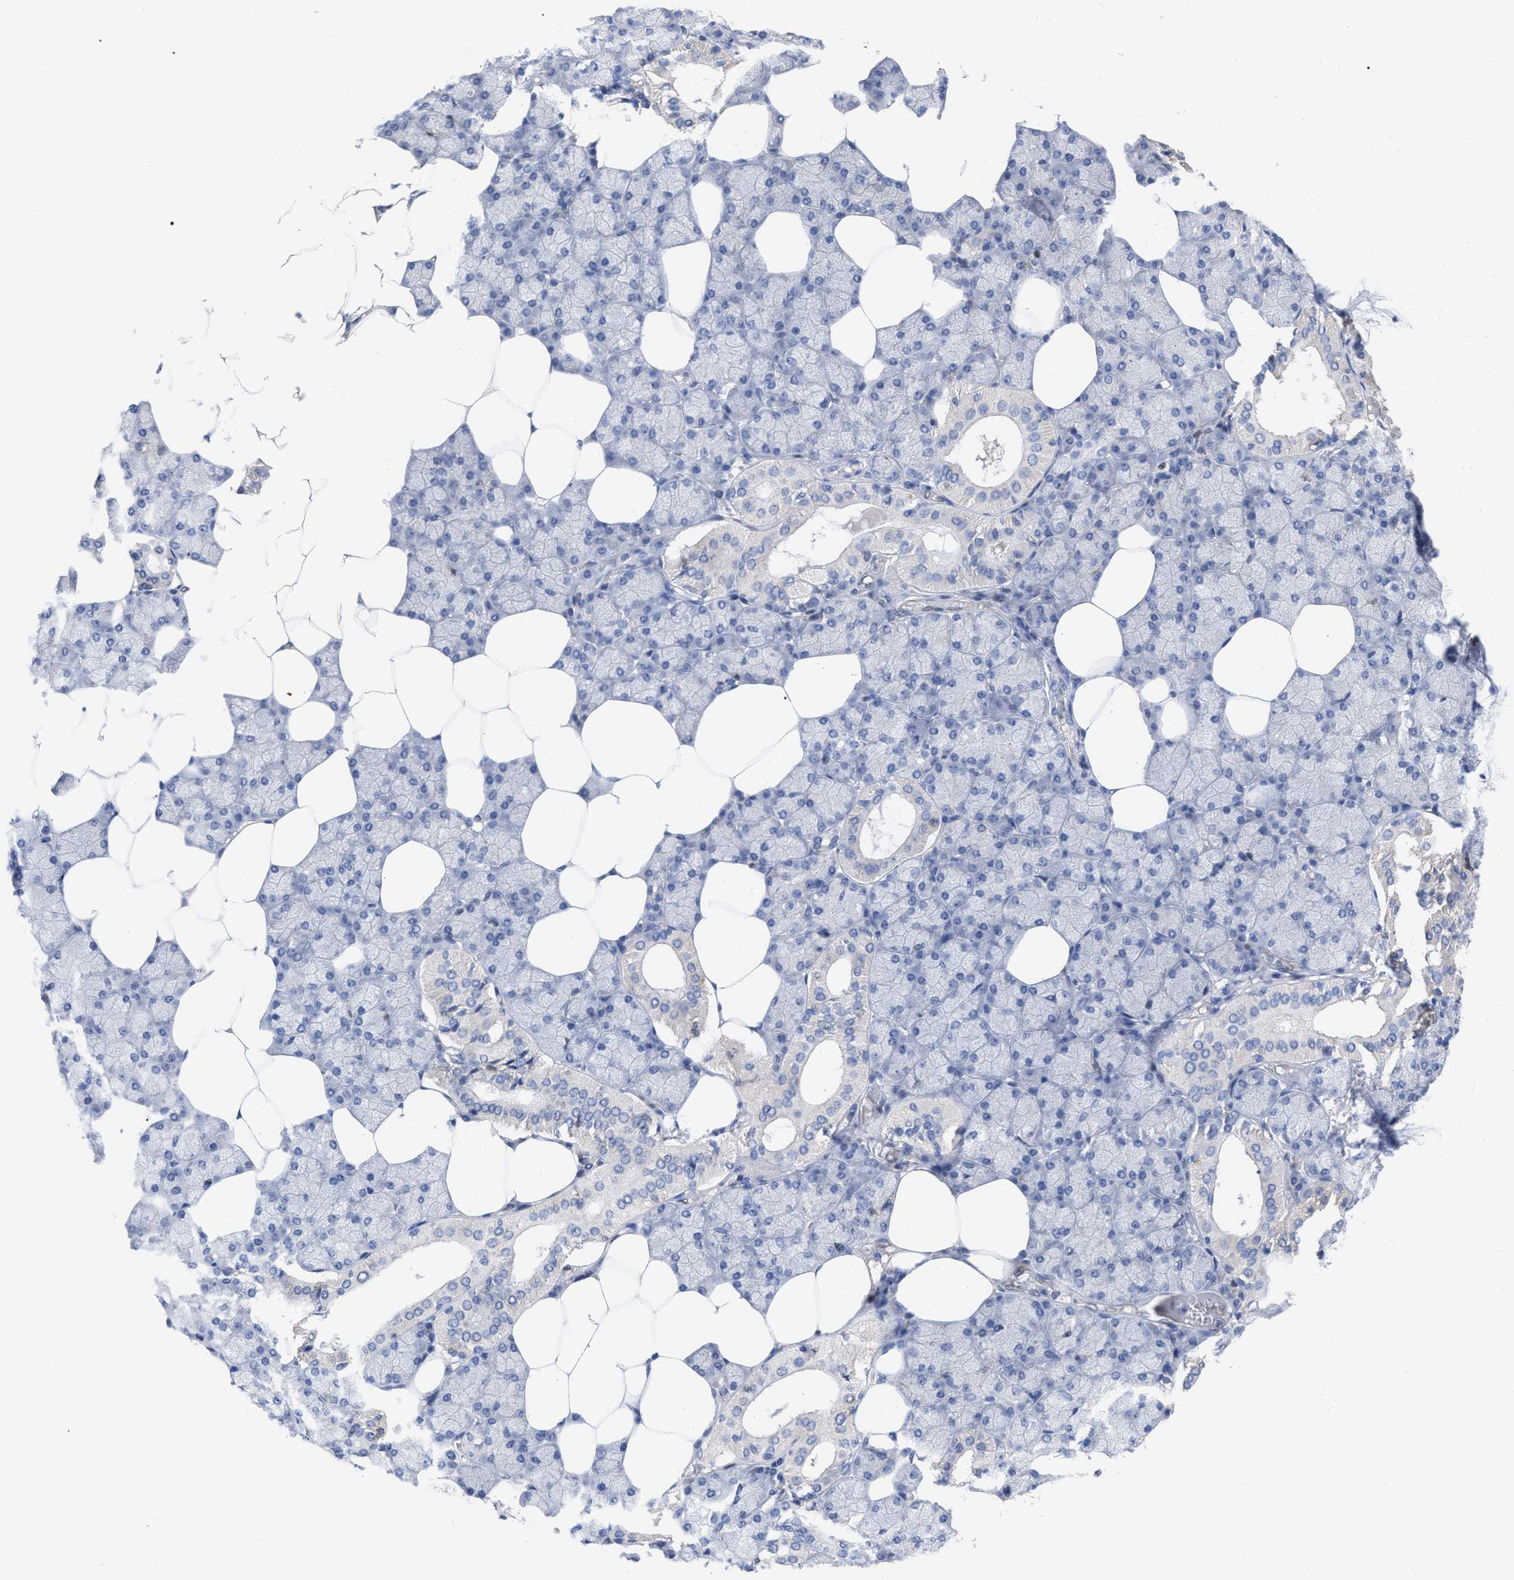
{"staining": {"intensity": "negative", "quantity": "none", "location": "none"}, "tissue": "salivary gland", "cell_type": "Glandular cells", "image_type": "normal", "snomed": [{"axis": "morphology", "description": "Normal tissue, NOS"}, {"axis": "topography", "description": "Salivary gland"}], "caption": "The image shows no staining of glandular cells in unremarkable salivary gland. The staining is performed using DAB brown chromogen with nuclei counter-stained in using hematoxylin.", "gene": "GIMAP4", "patient": {"sex": "male", "age": 62}}